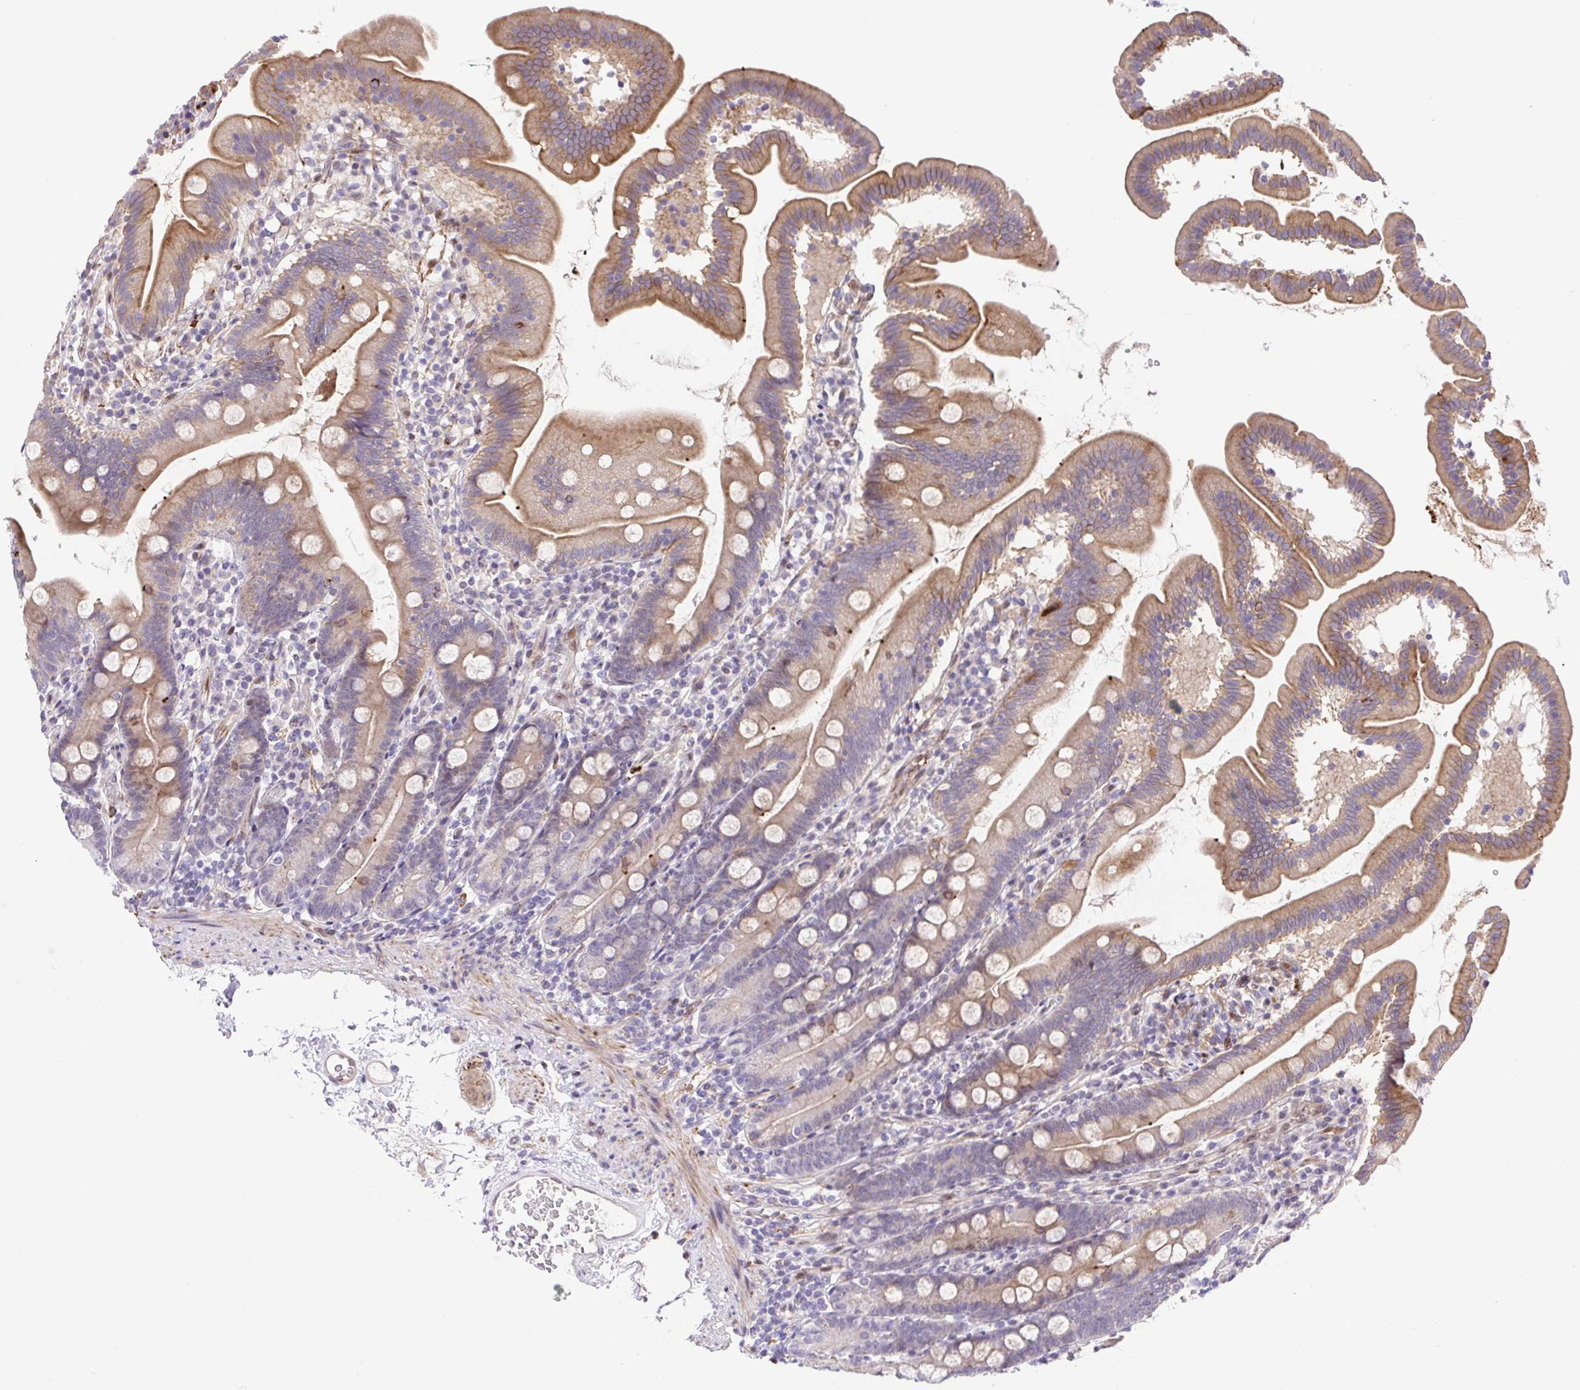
{"staining": {"intensity": "moderate", "quantity": "<25%", "location": "cytoplasmic/membranous"}, "tissue": "duodenum", "cell_type": "Glandular cells", "image_type": "normal", "snomed": [{"axis": "morphology", "description": "Normal tissue, NOS"}, {"axis": "topography", "description": "Duodenum"}], "caption": "Immunohistochemical staining of normal duodenum shows <25% levels of moderate cytoplasmic/membranous protein staining in about <25% of glandular cells. The staining was performed using DAB (3,3'-diaminobenzidine) to visualize the protein expression in brown, while the nuclei were stained in blue with hematoxylin (Magnification: 20x).", "gene": "ERG", "patient": {"sex": "female", "age": 67}}